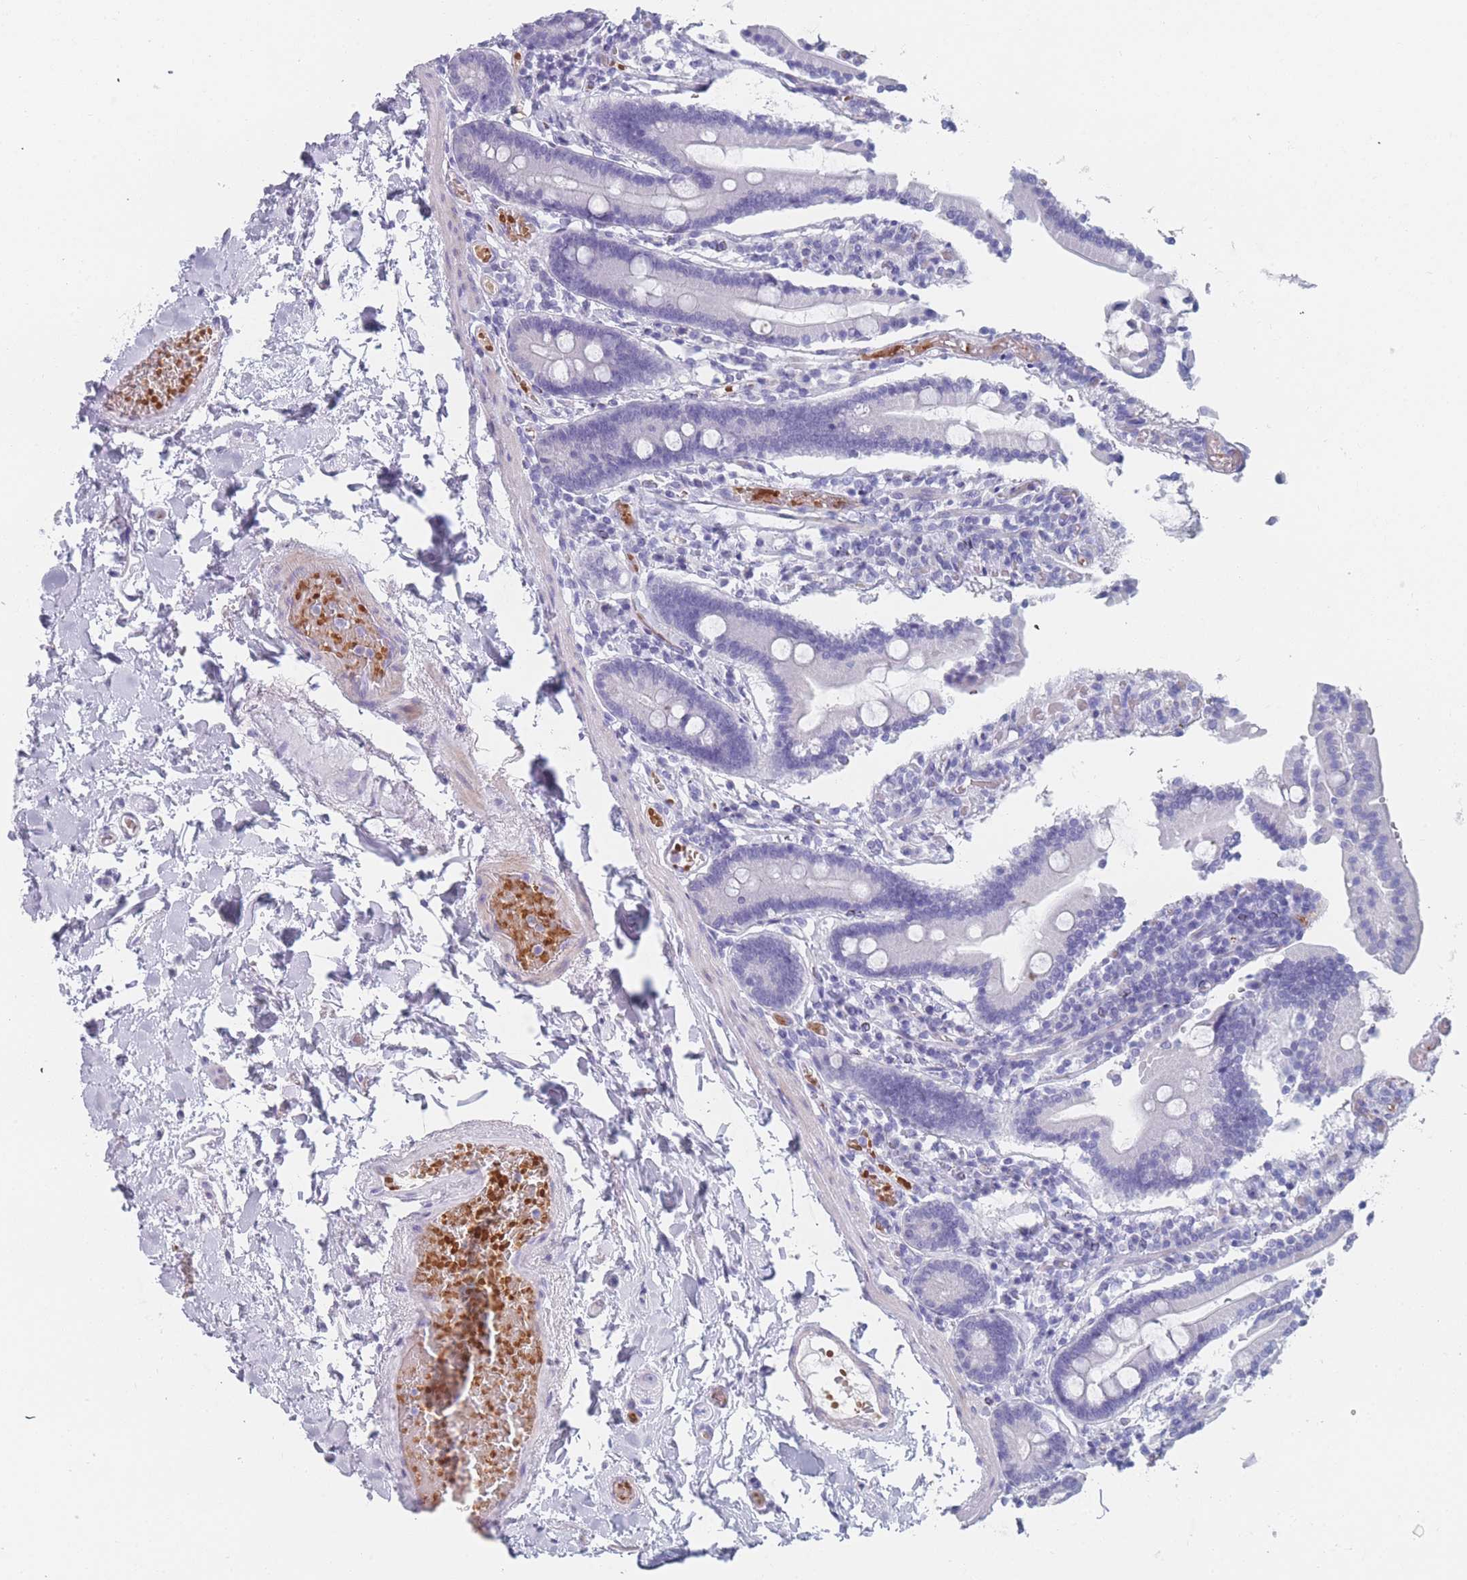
{"staining": {"intensity": "negative", "quantity": "none", "location": "none"}, "tissue": "duodenum", "cell_type": "Glandular cells", "image_type": "normal", "snomed": [{"axis": "morphology", "description": "Normal tissue, NOS"}, {"axis": "topography", "description": "Duodenum"}], "caption": "IHC of normal human duodenum displays no expression in glandular cells.", "gene": "OR5D16", "patient": {"sex": "male", "age": 55}}